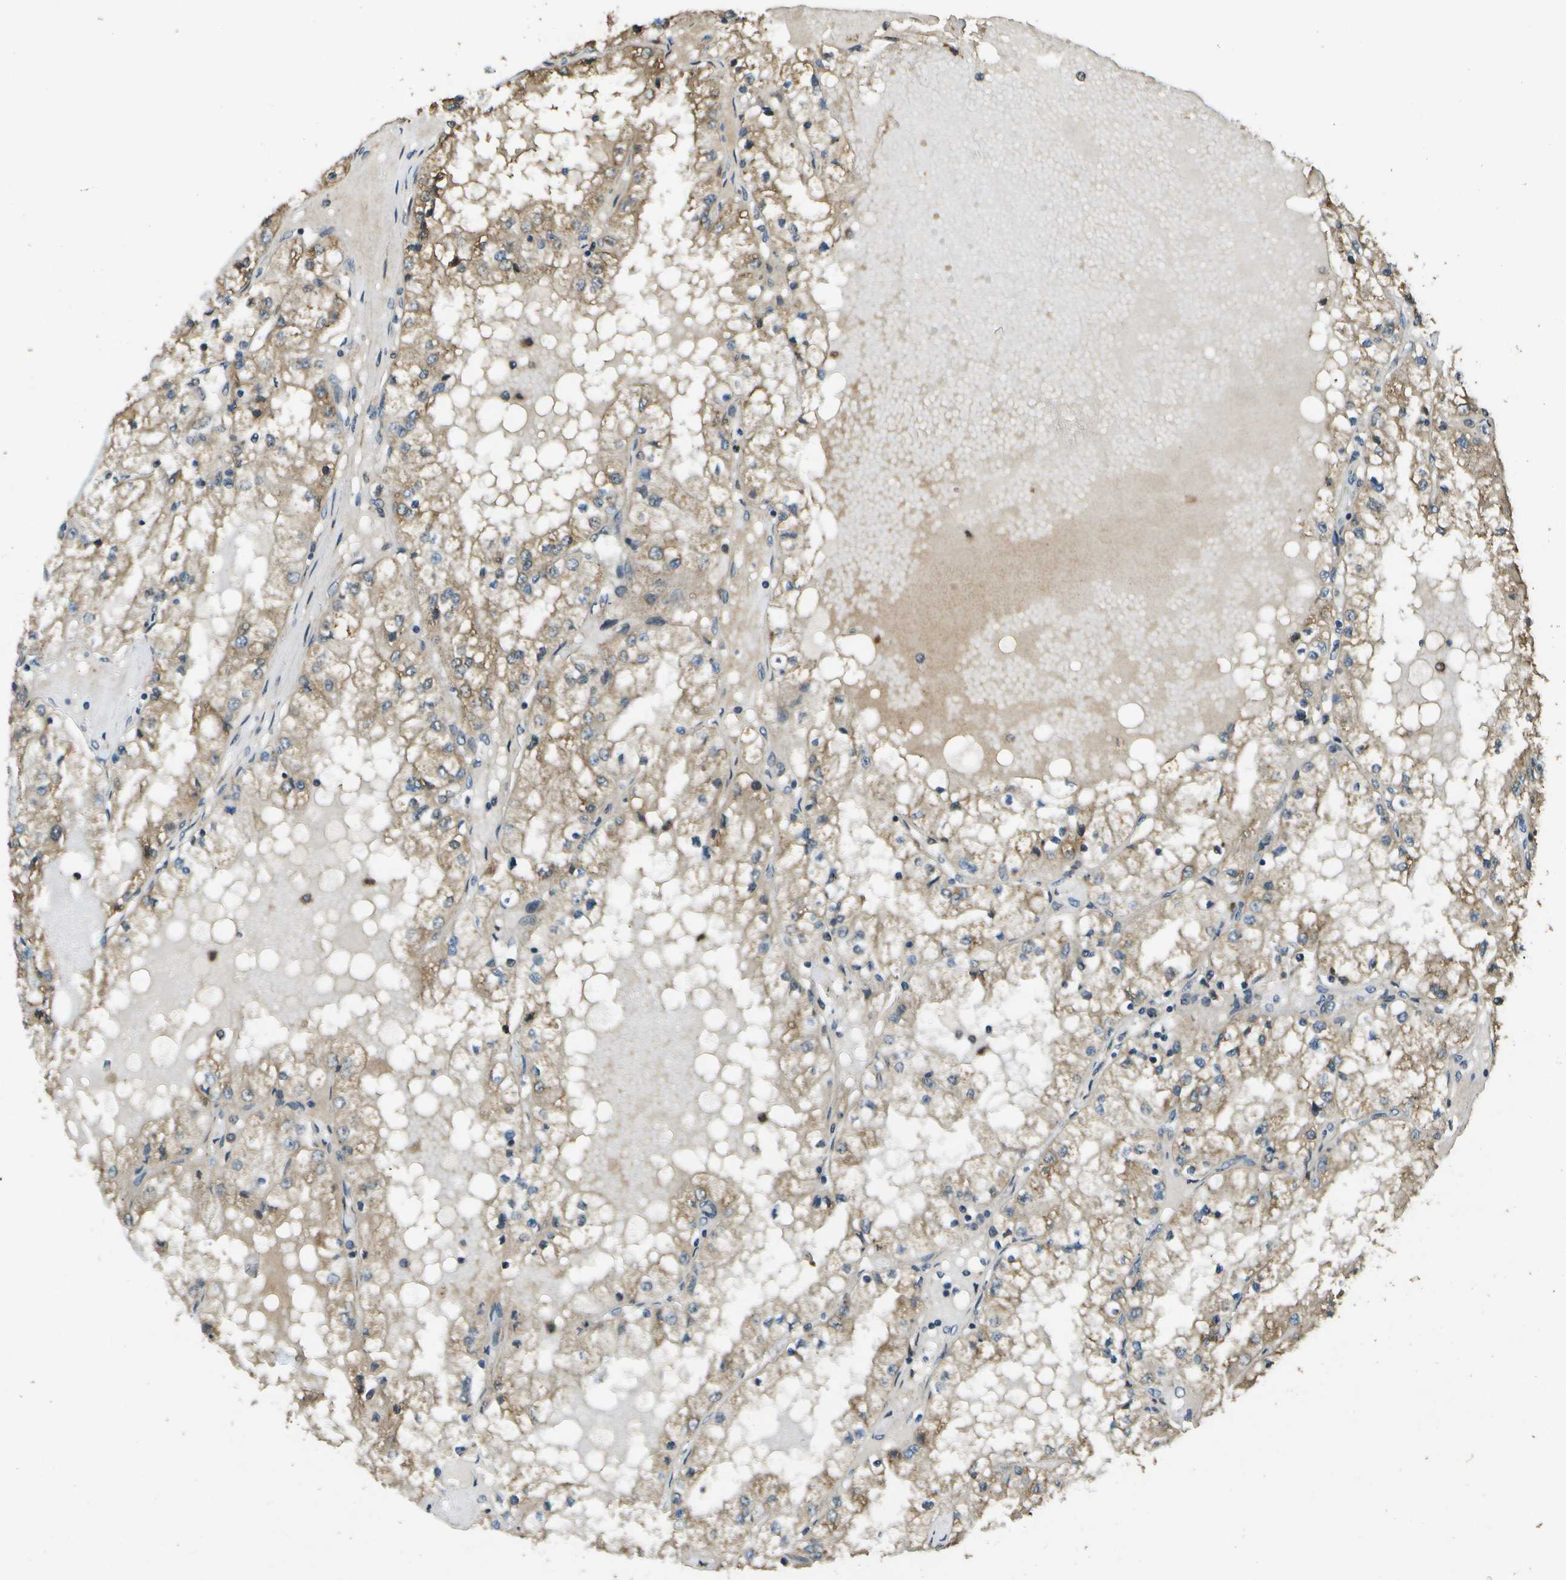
{"staining": {"intensity": "moderate", "quantity": ">75%", "location": "cytoplasmic/membranous"}, "tissue": "renal cancer", "cell_type": "Tumor cells", "image_type": "cancer", "snomed": [{"axis": "morphology", "description": "Adenocarcinoma, NOS"}, {"axis": "topography", "description": "Kidney"}], "caption": "Immunohistochemistry photomicrograph of neoplastic tissue: human renal cancer stained using IHC displays medium levels of moderate protein expression localized specifically in the cytoplasmic/membranous of tumor cells, appearing as a cytoplasmic/membranous brown color.", "gene": "GANC", "patient": {"sex": "male", "age": 68}}